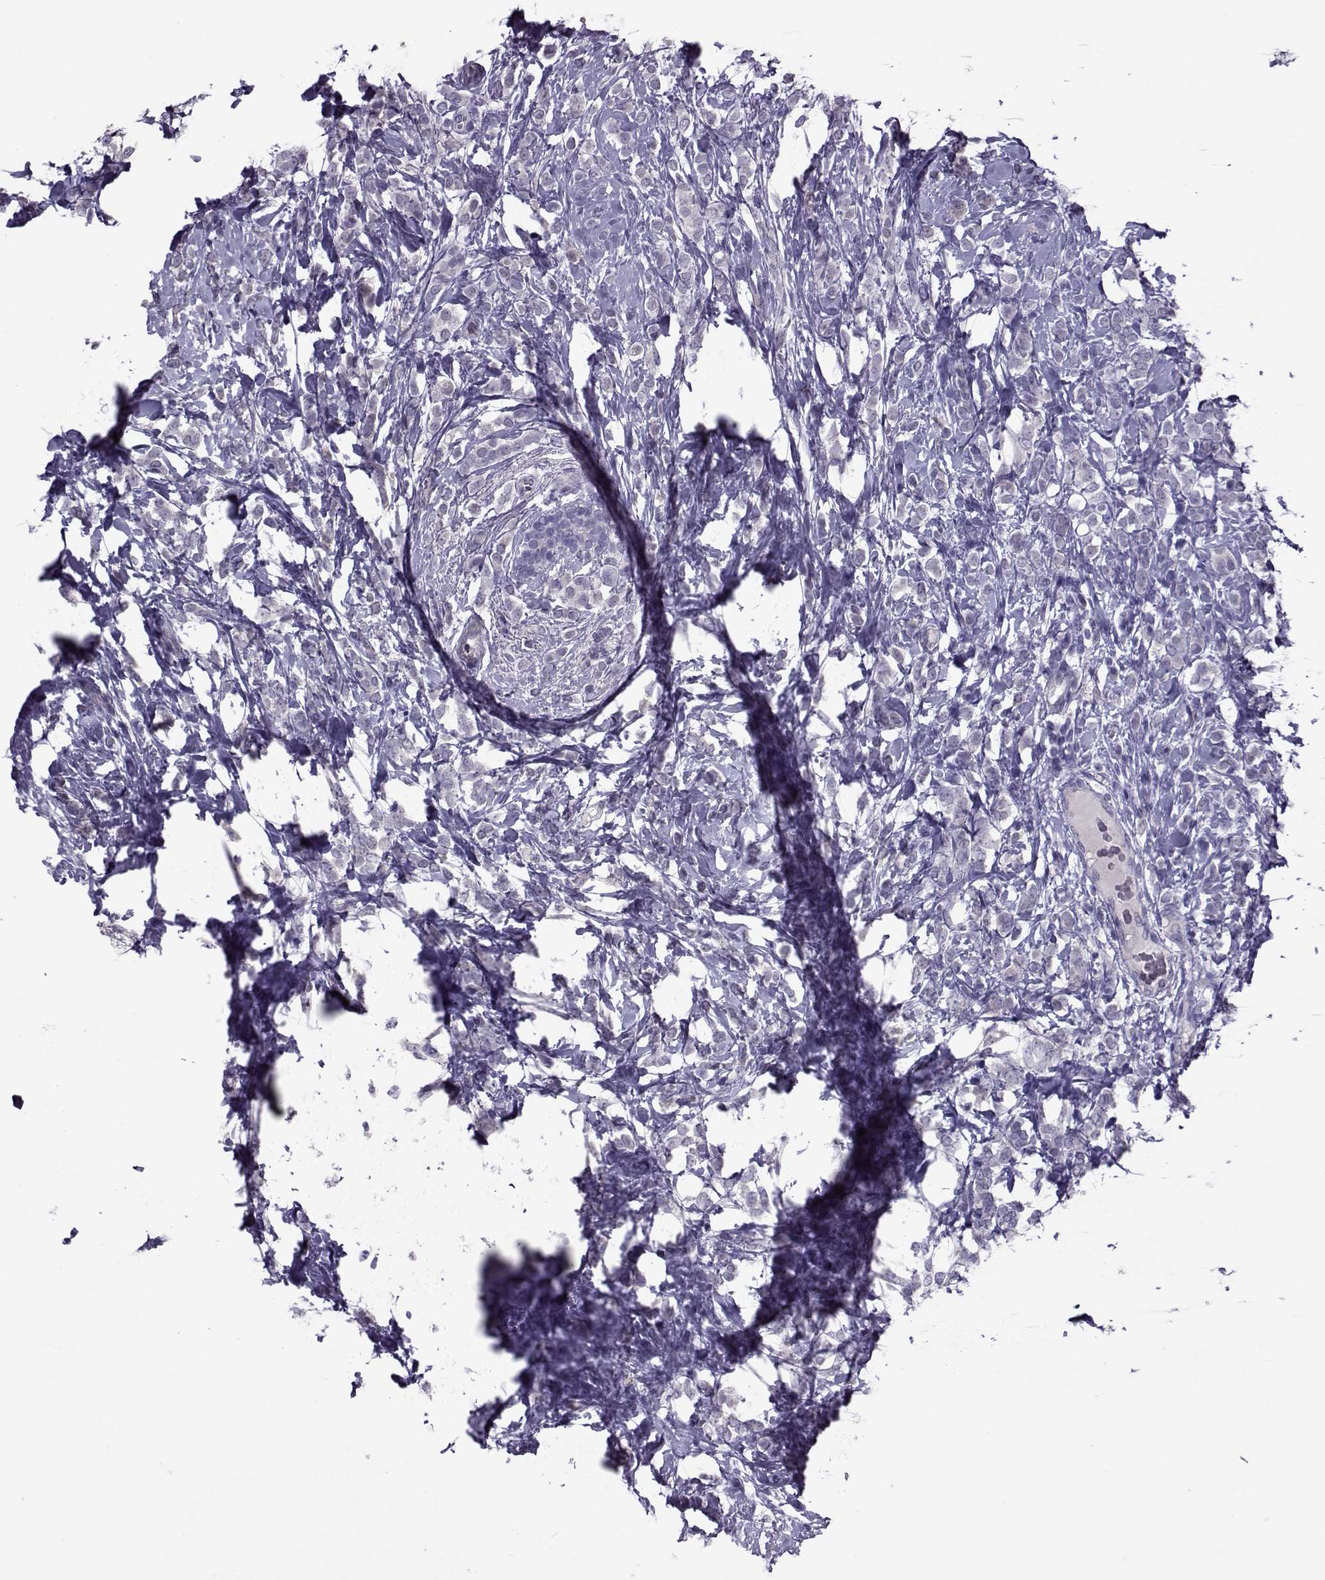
{"staining": {"intensity": "negative", "quantity": "none", "location": "none"}, "tissue": "breast cancer", "cell_type": "Tumor cells", "image_type": "cancer", "snomed": [{"axis": "morphology", "description": "Lobular carcinoma"}, {"axis": "topography", "description": "Breast"}], "caption": "An image of human breast cancer is negative for staining in tumor cells.", "gene": "ASRGL1", "patient": {"sex": "female", "age": 49}}